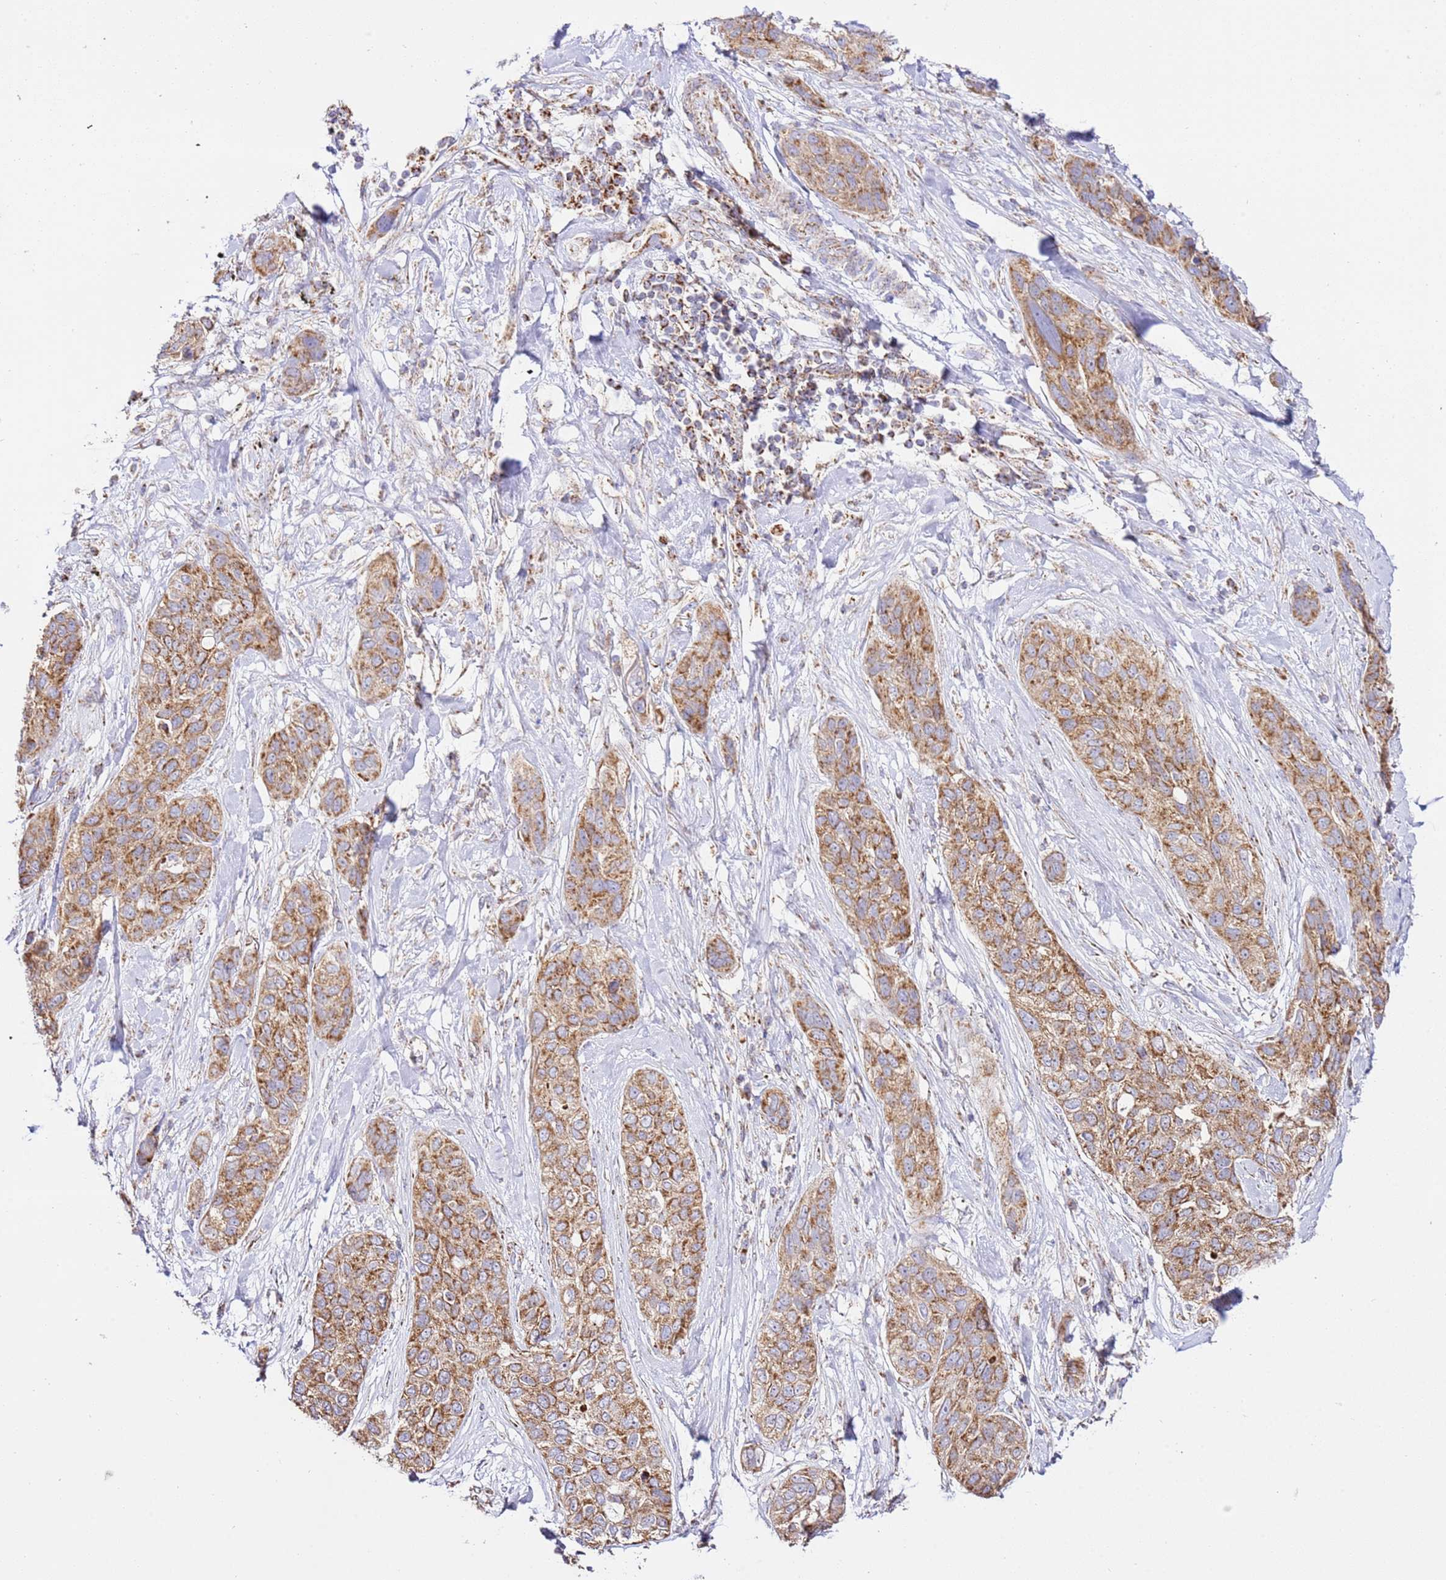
{"staining": {"intensity": "moderate", "quantity": ">75%", "location": "cytoplasmic/membranous"}, "tissue": "lung cancer", "cell_type": "Tumor cells", "image_type": "cancer", "snomed": [{"axis": "morphology", "description": "Squamous cell carcinoma, NOS"}, {"axis": "topography", "description": "Lung"}], "caption": "Approximately >75% of tumor cells in lung cancer demonstrate moderate cytoplasmic/membranous protein positivity as visualized by brown immunohistochemical staining.", "gene": "ZBTB39", "patient": {"sex": "female", "age": 70}}